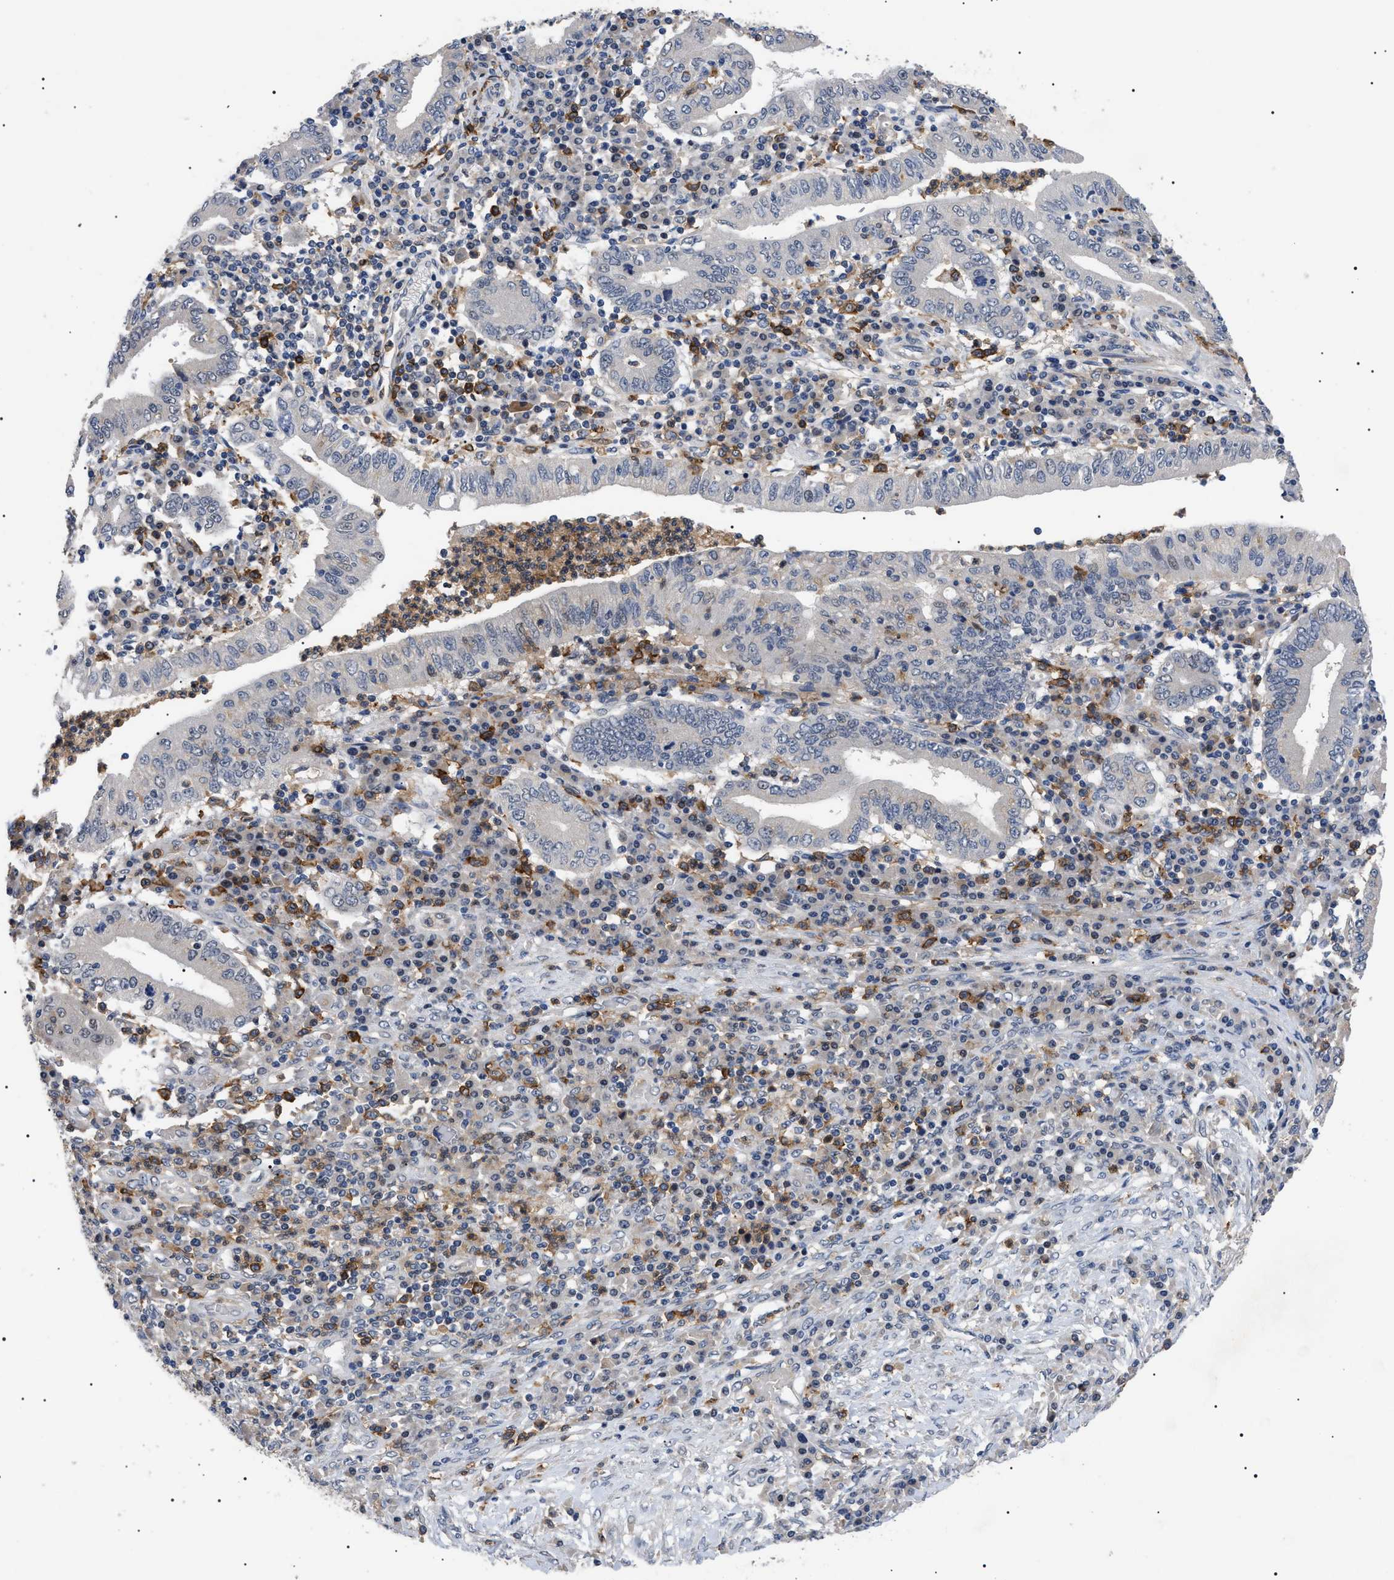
{"staining": {"intensity": "negative", "quantity": "none", "location": "none"}, "tissue": "stomach cancer", "cell_type": "Tumor cells", "image_type": "cancer", "snomed": [{"axis": "morphology", "description": "Normal tissue, NOS"}, {"axis": "morphology", "description": "Adenocarcinoma, NOS"}, {"axis": "topography", "description": "Esophagus"}, {"axis": "topography", "description": "Stomach, upper"}, {"axis": "topography", "description": "Peripheral nerve tissue"}], "caption": "DAB (3,3'-diaminobenzidine) immunohistochemical staining of human stomach cancer (adenocarcinoma) shows no significant expression in tumor cells.", "gene": "CD300A", "patient": {"sex": "male", "age": 62}}